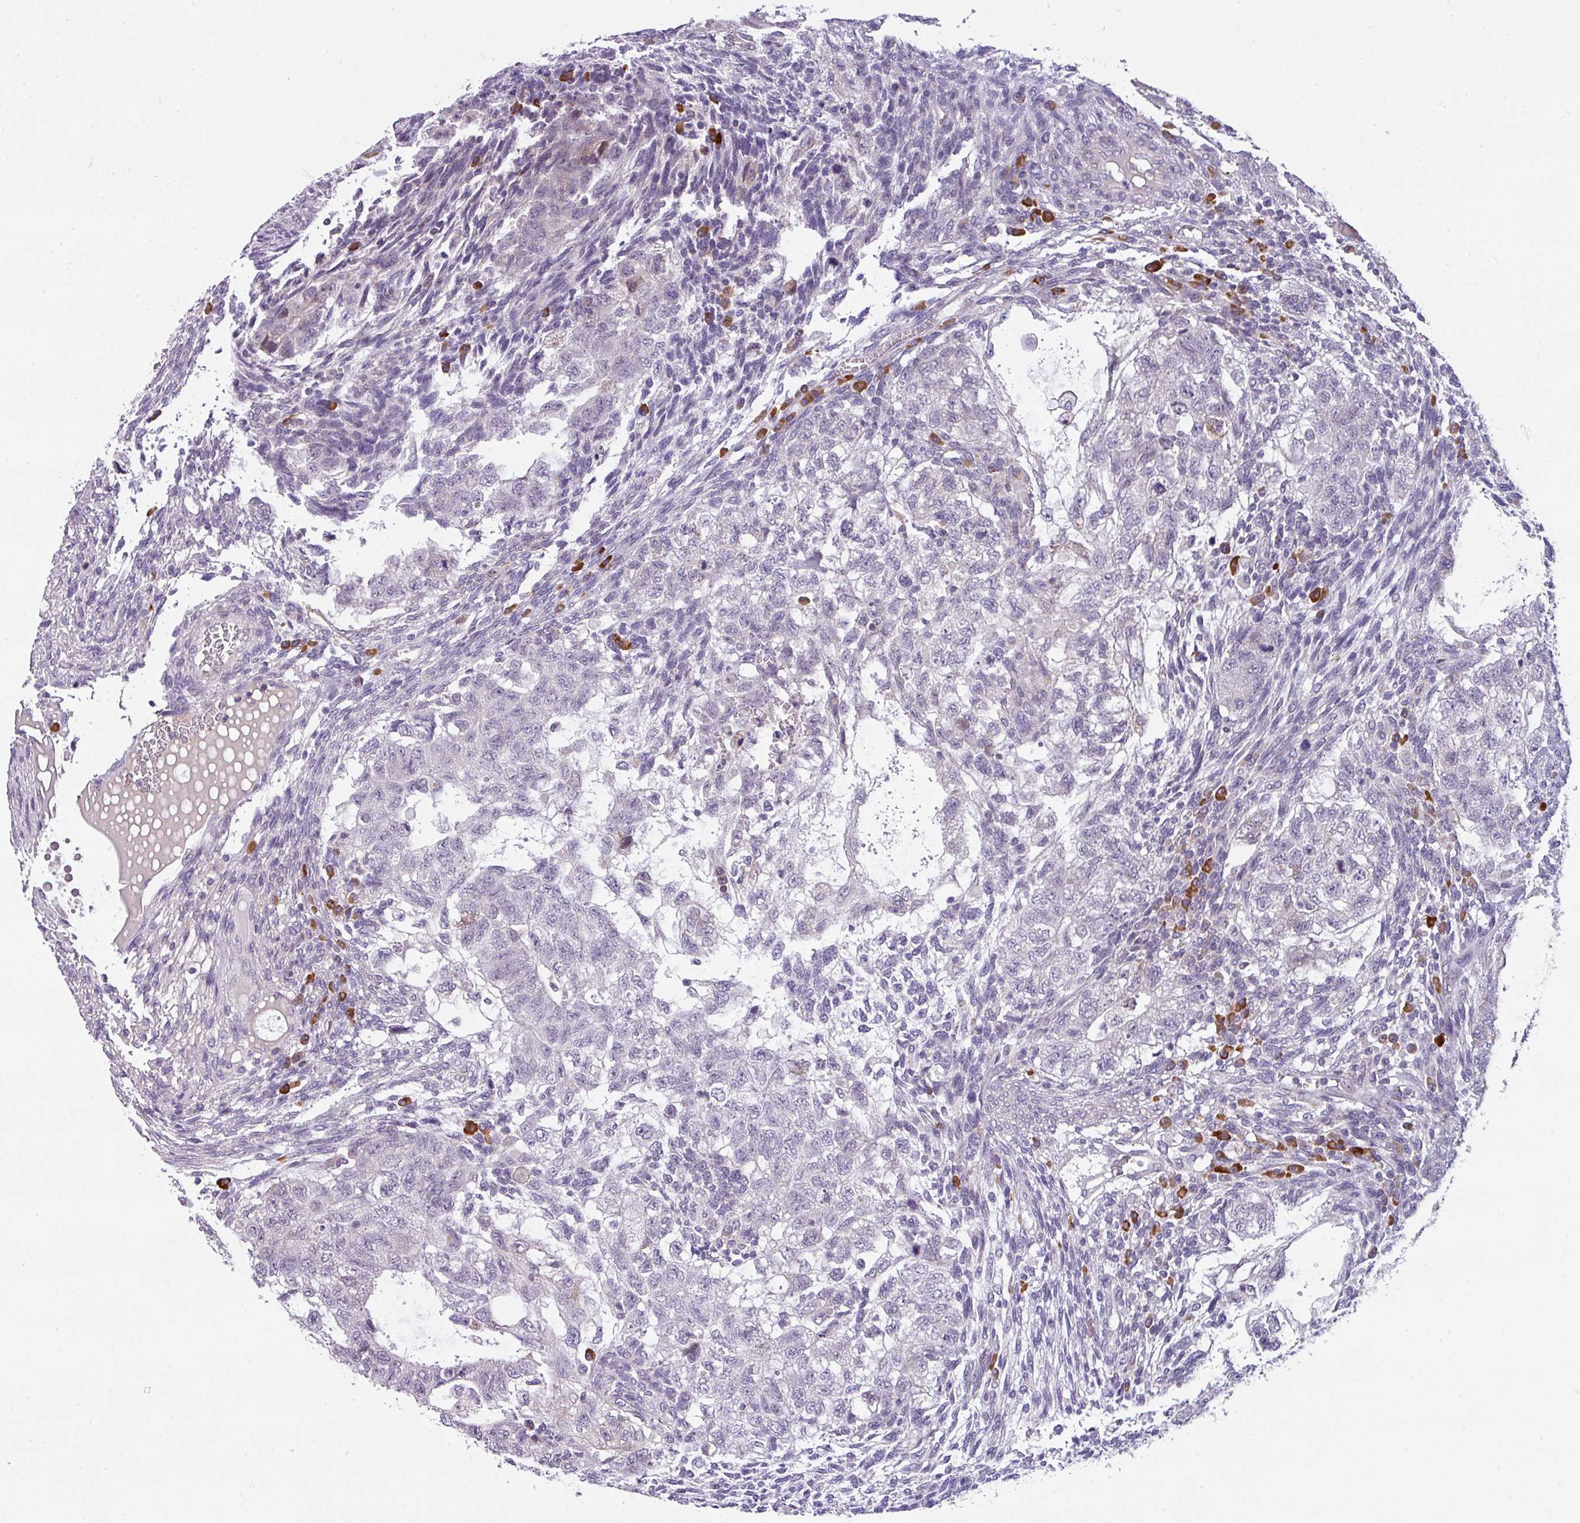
{"staining": {"intensity": "negative", "quantity": "none", "location": "none"}, "tissue": "testis cancer", "cell_type": "Tumor cells", "image_type": "cancer", "snomed": [{"axis": "morphology", "description": "Carcinoma, Embryonal, NOS"}, {"axis": "topography", "description": "Testis"}], "caption": "This is a photomicrograph of immunohistochemistry (IHC) staining of embryonal carcinoma (testis), which shows no staining in tumor cells.", "gene": "C2orf68", "patient": {"sex": "male", "age": 37}}